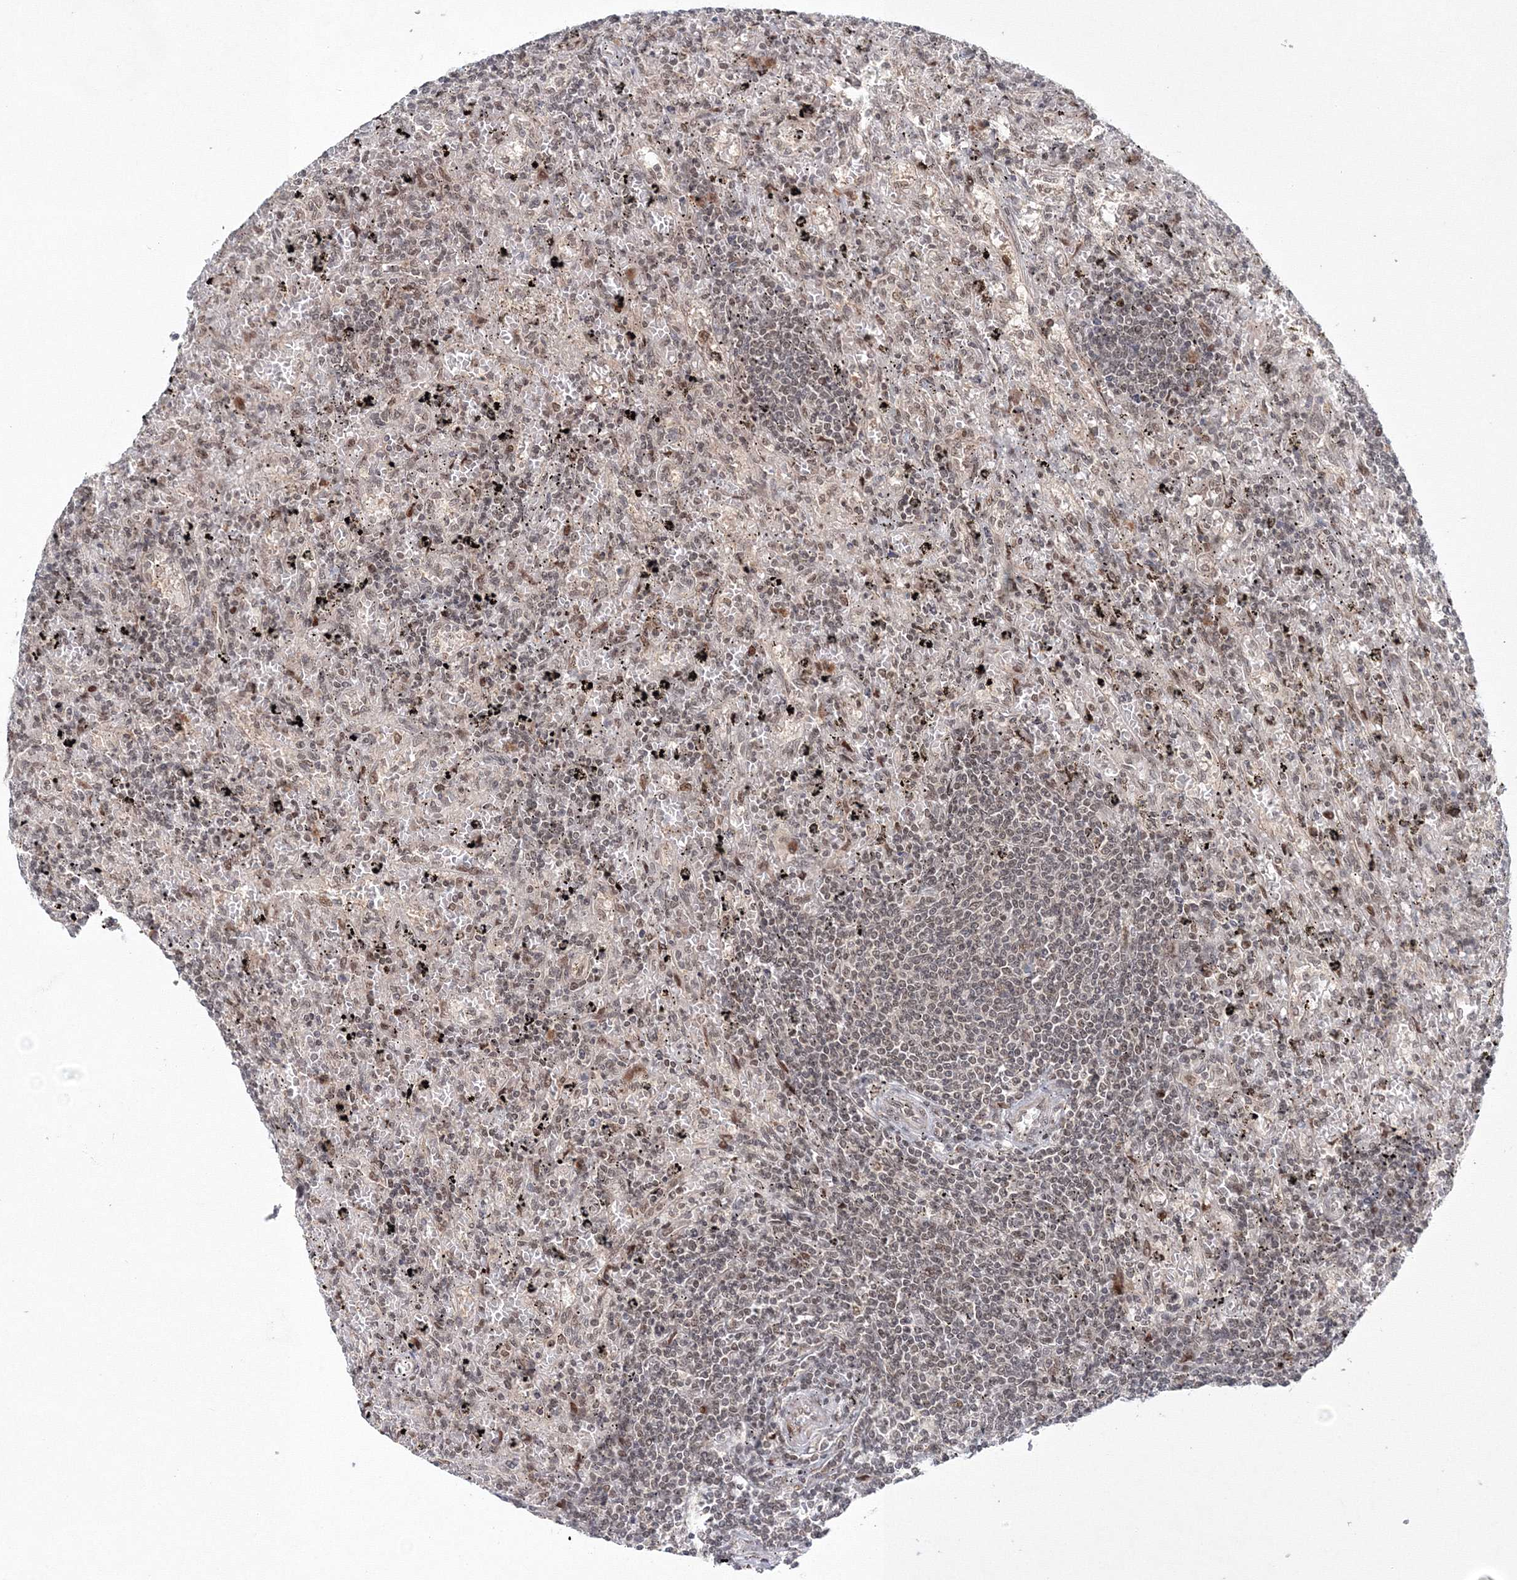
{"staining": {"intensity": "weak", "quantity": "25%-75%", "location": "nuclear"}, "tissue": "lymphoma", "cell_type": "Tumor cells", "image_type": "cancer", "snomed": [{"axis": "morphology", "description": "Malignant lymphoma, non-Hodgkin's type, Low grade"}, {"axis": "topography", "description": "Spleen"}], "caption": "Low-grade malignant lymphoma, non-Hodgkin's type stained for a protein exhibits weak nuclear positivity in tumor cells.", "gene": "NOA1", "patient": {"sex": "male", "age": 76}}